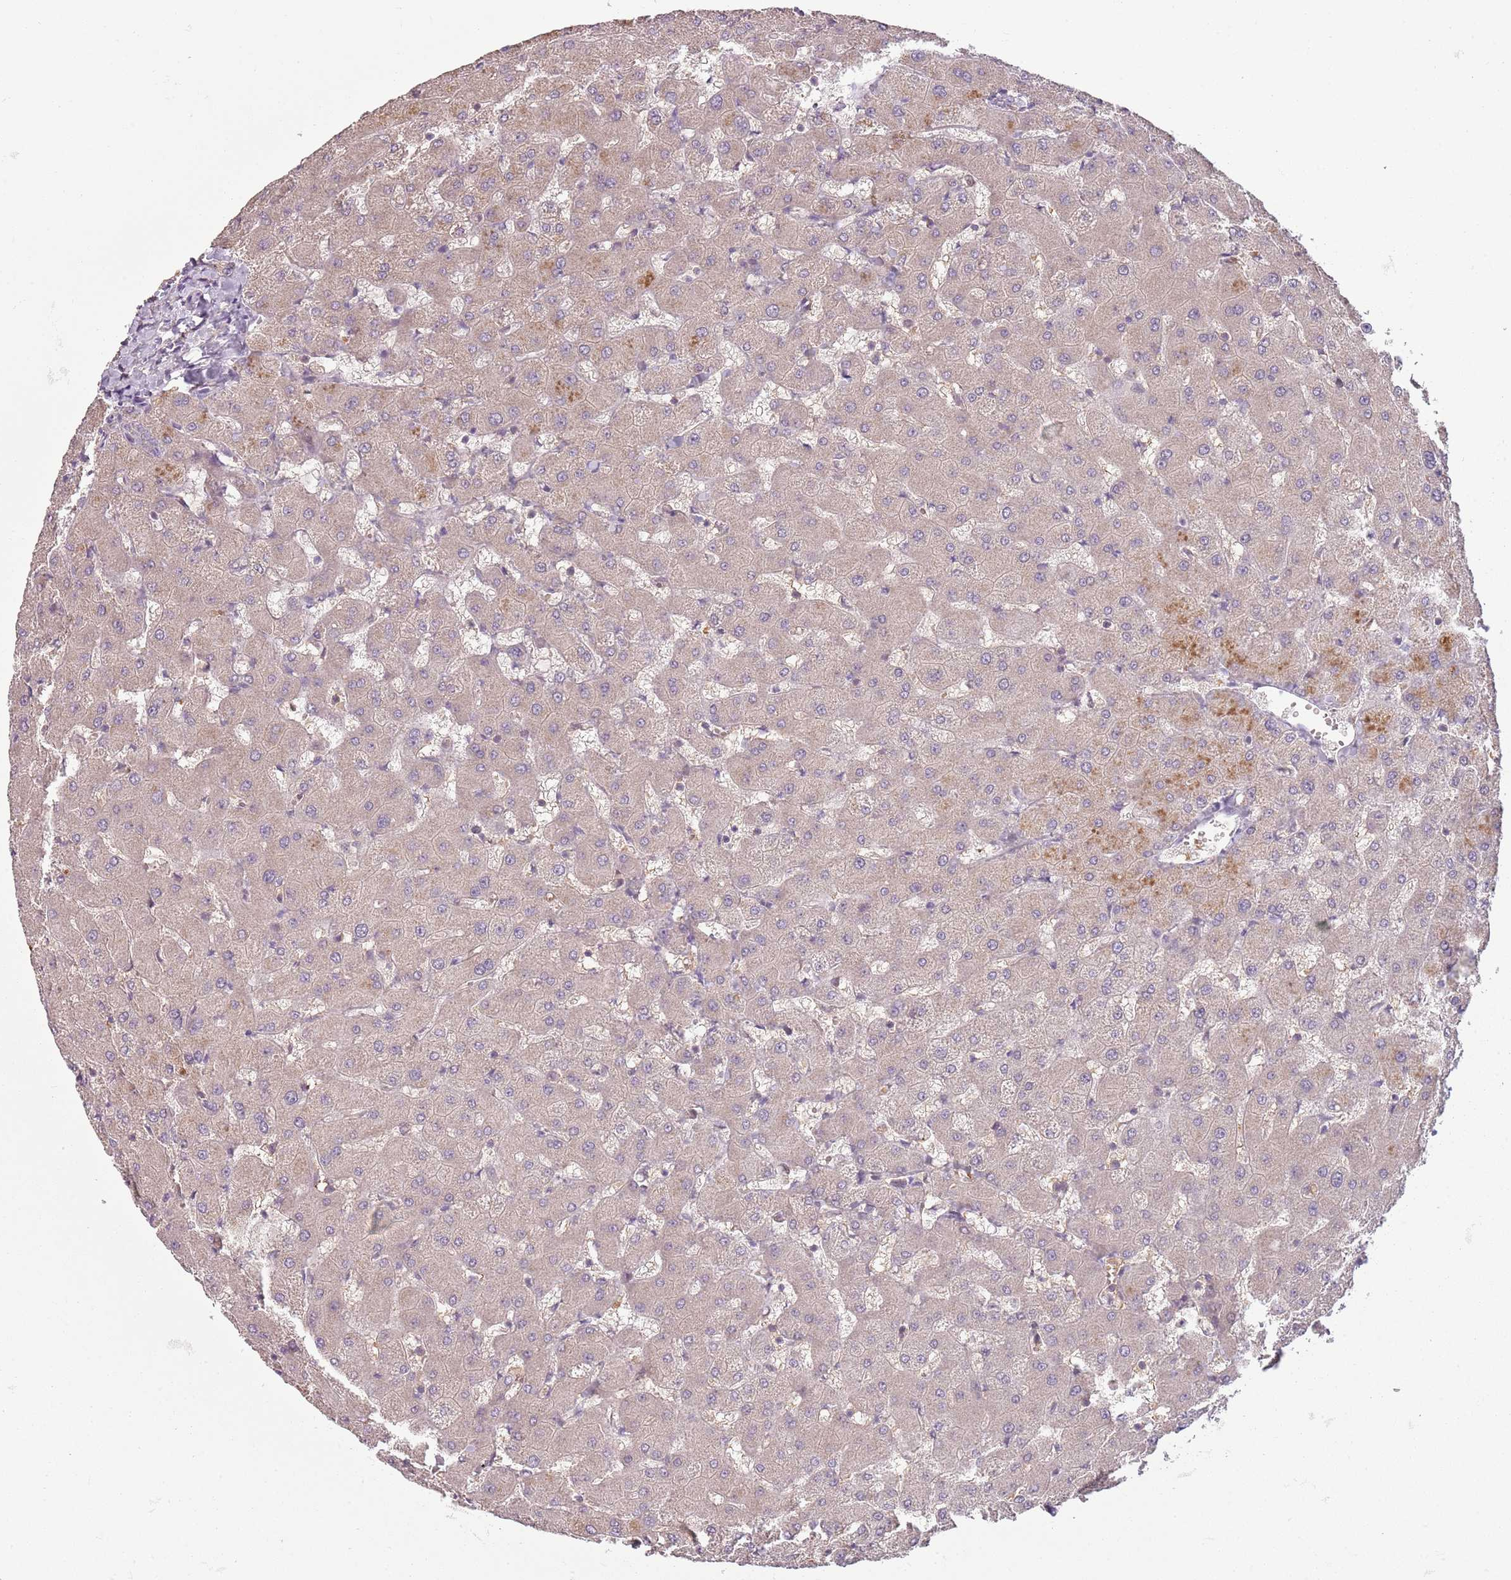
{"staining": {"intensity": "negative", "quantity": "none", "location": "none"}, "tissue": "liver", "cell_type": "Cholangiocytes", "image_type": "normal", "snomed": [{"axis": "morphology", "description": "Normal tissue, NOS"}, {"axis": "topography", "description": "Liver"}], "caption": "Immunohistochemistry (IHC) image of normal liver stained for a protein (brown), which reveals no staining in cholangiocytes. Brightfield microscopy of IHC stained with DAB (brown) and hematoxylin (blue), captured at high magnification.", "gene": "TEKT4", "patient": {"sex": "female", "age": 63}}